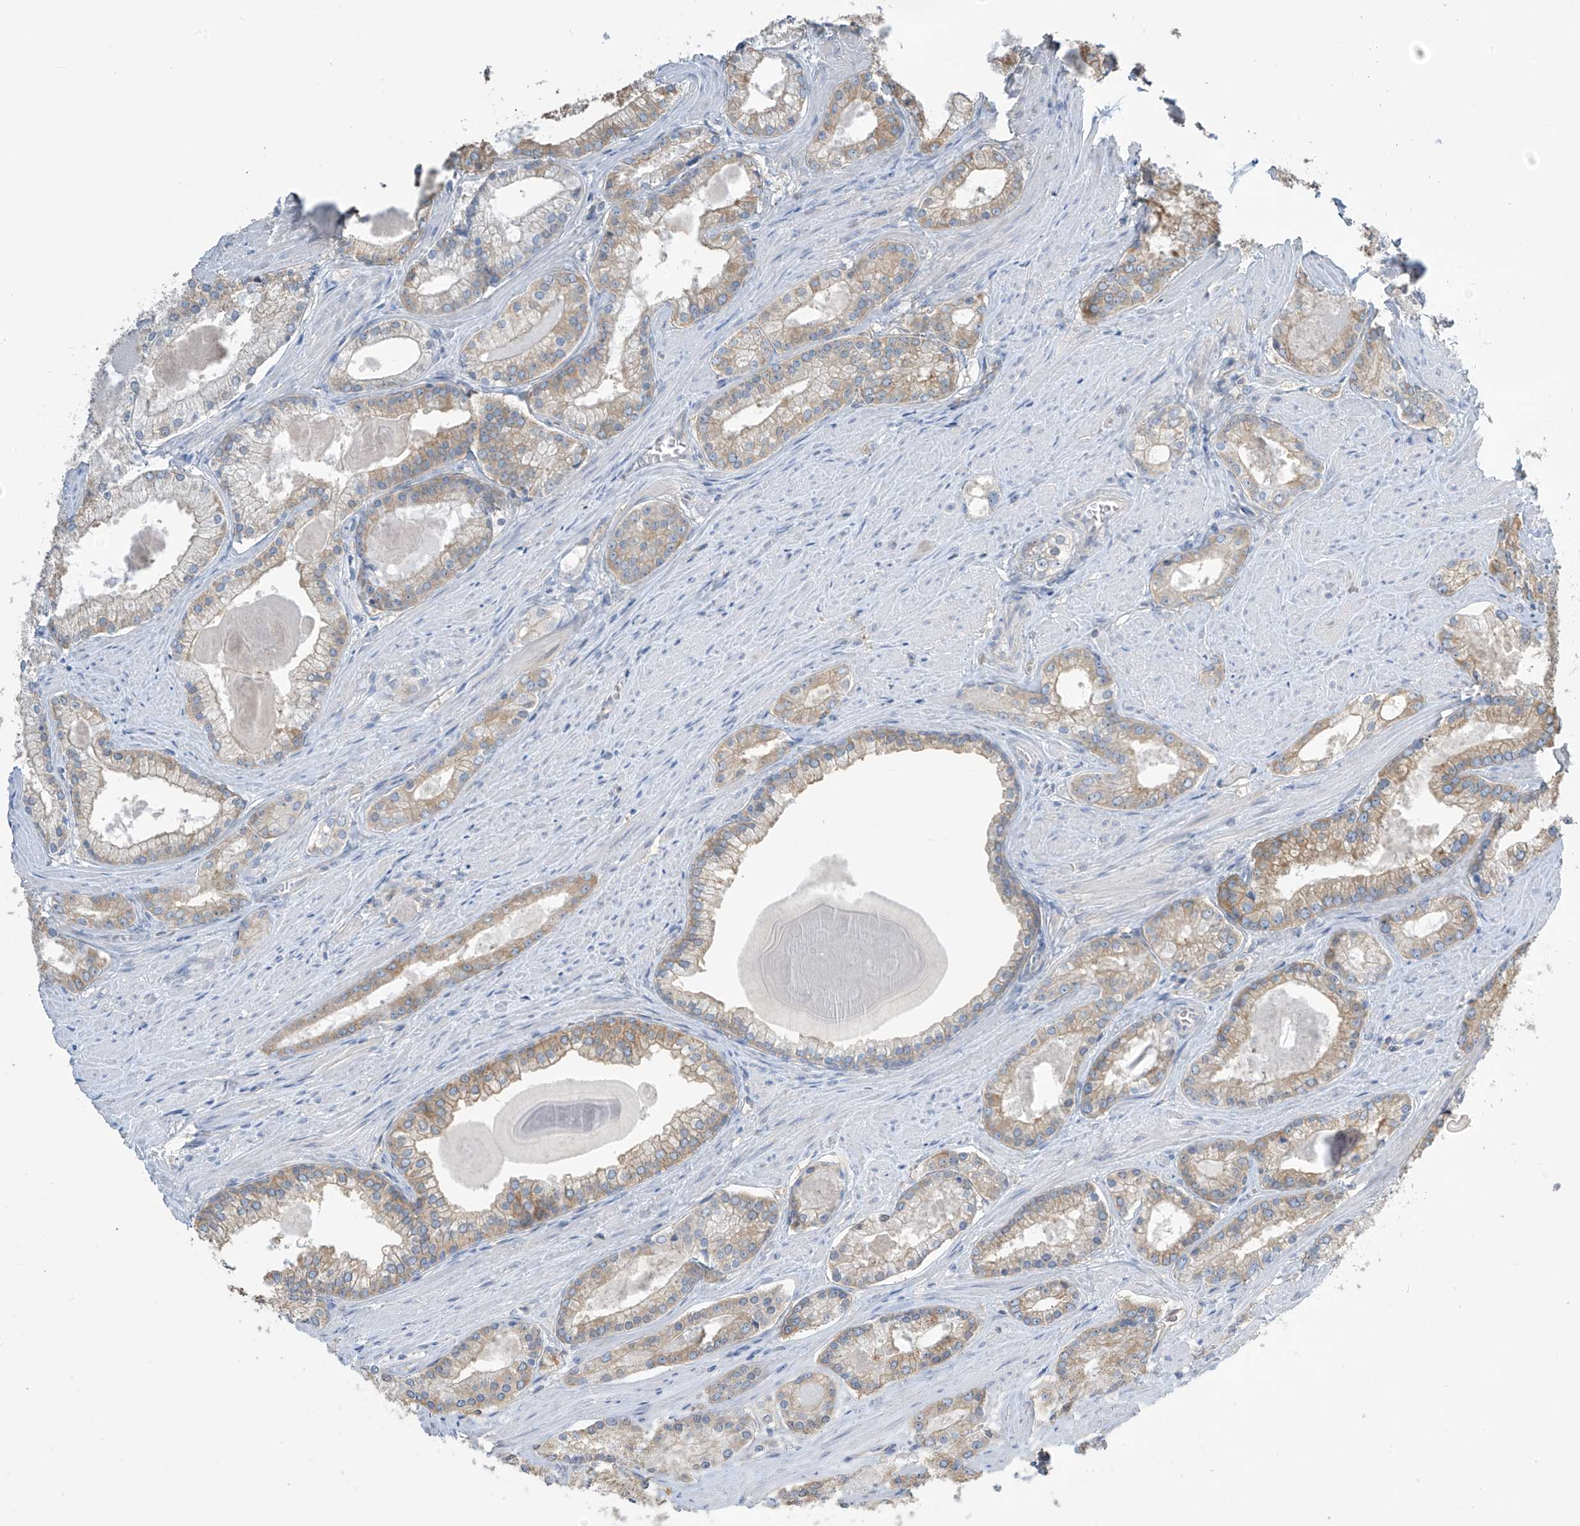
{"staining": {"intensity": "weak", "quantity": ">75%", "location": "cytoplasmic/membranous"}, "tissue": "prostate cancer", "cell_type": "Tumor cells", "image_type": "cancer", "snomed": [{"axis": "morphology", "description": "Adenocarcinoma, Low grade"}, {"axis": "topography", "description": "Prostate"}], "caption": "Human prostate cancer stained with a brown dye demonstrates weak cytoplasmic/membranous positive staining in about >75% of tumor cells.", "gene": "ZNF846", "patient": {"sex": "male", "age": 54}}